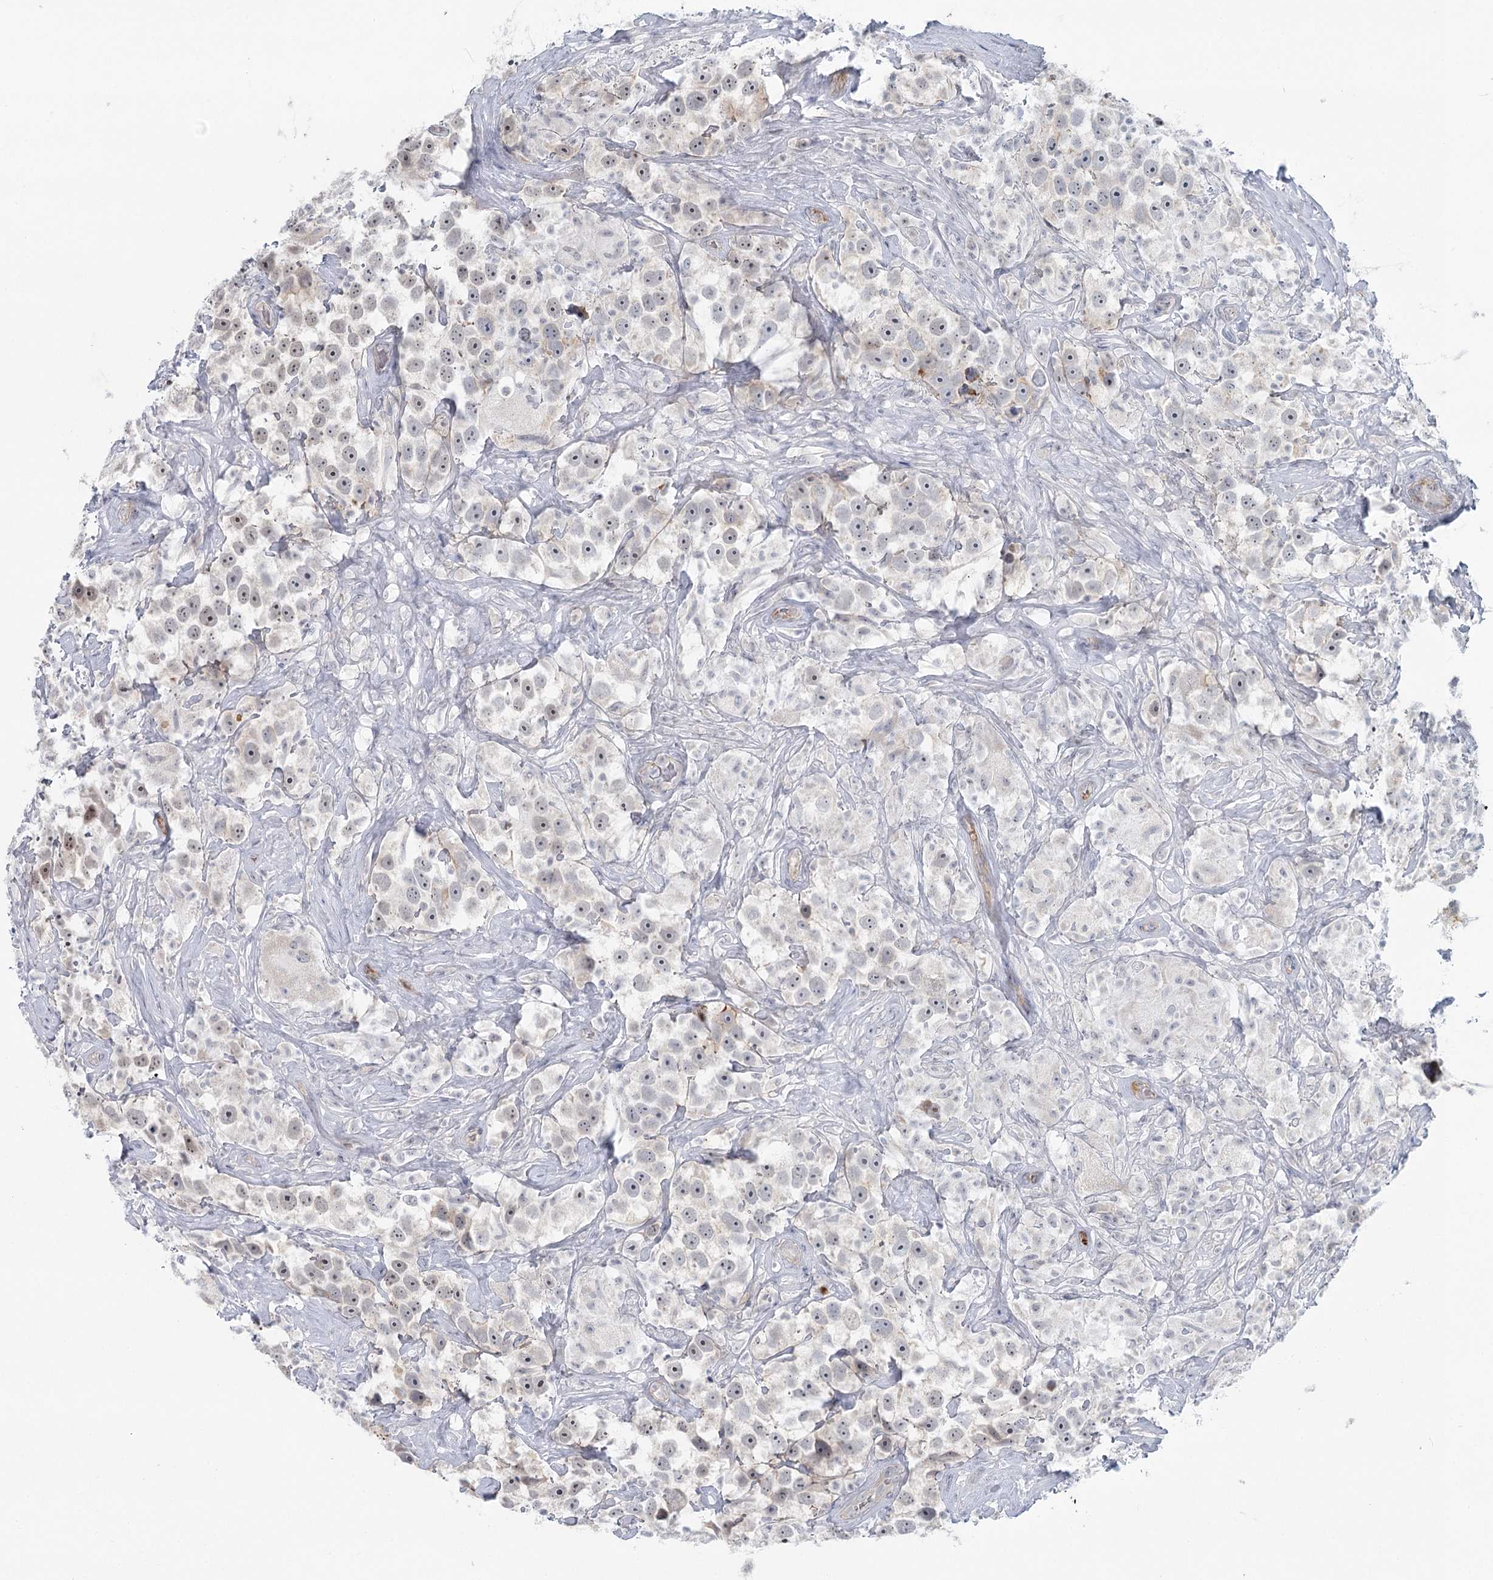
{"staining": {"intensity": "moderate", "quantity": "<25%", "location": "nuclear"}, "tissue": "testis cancer", "cell_type": "Tumor cells", "image_type": "cancer", "snomed": [{"axis": "morphology", "description": "Seminoma, NOS"}, {"axis": "topography", "description": "Testis"}], "caption": "Immunohistochemical staining of testis seminoma shows low levels of moderate nuclear positivity in about <25% of tumor cells.", "gene": "ABHD8", "patient": {"sex": "male", "age": 49}}